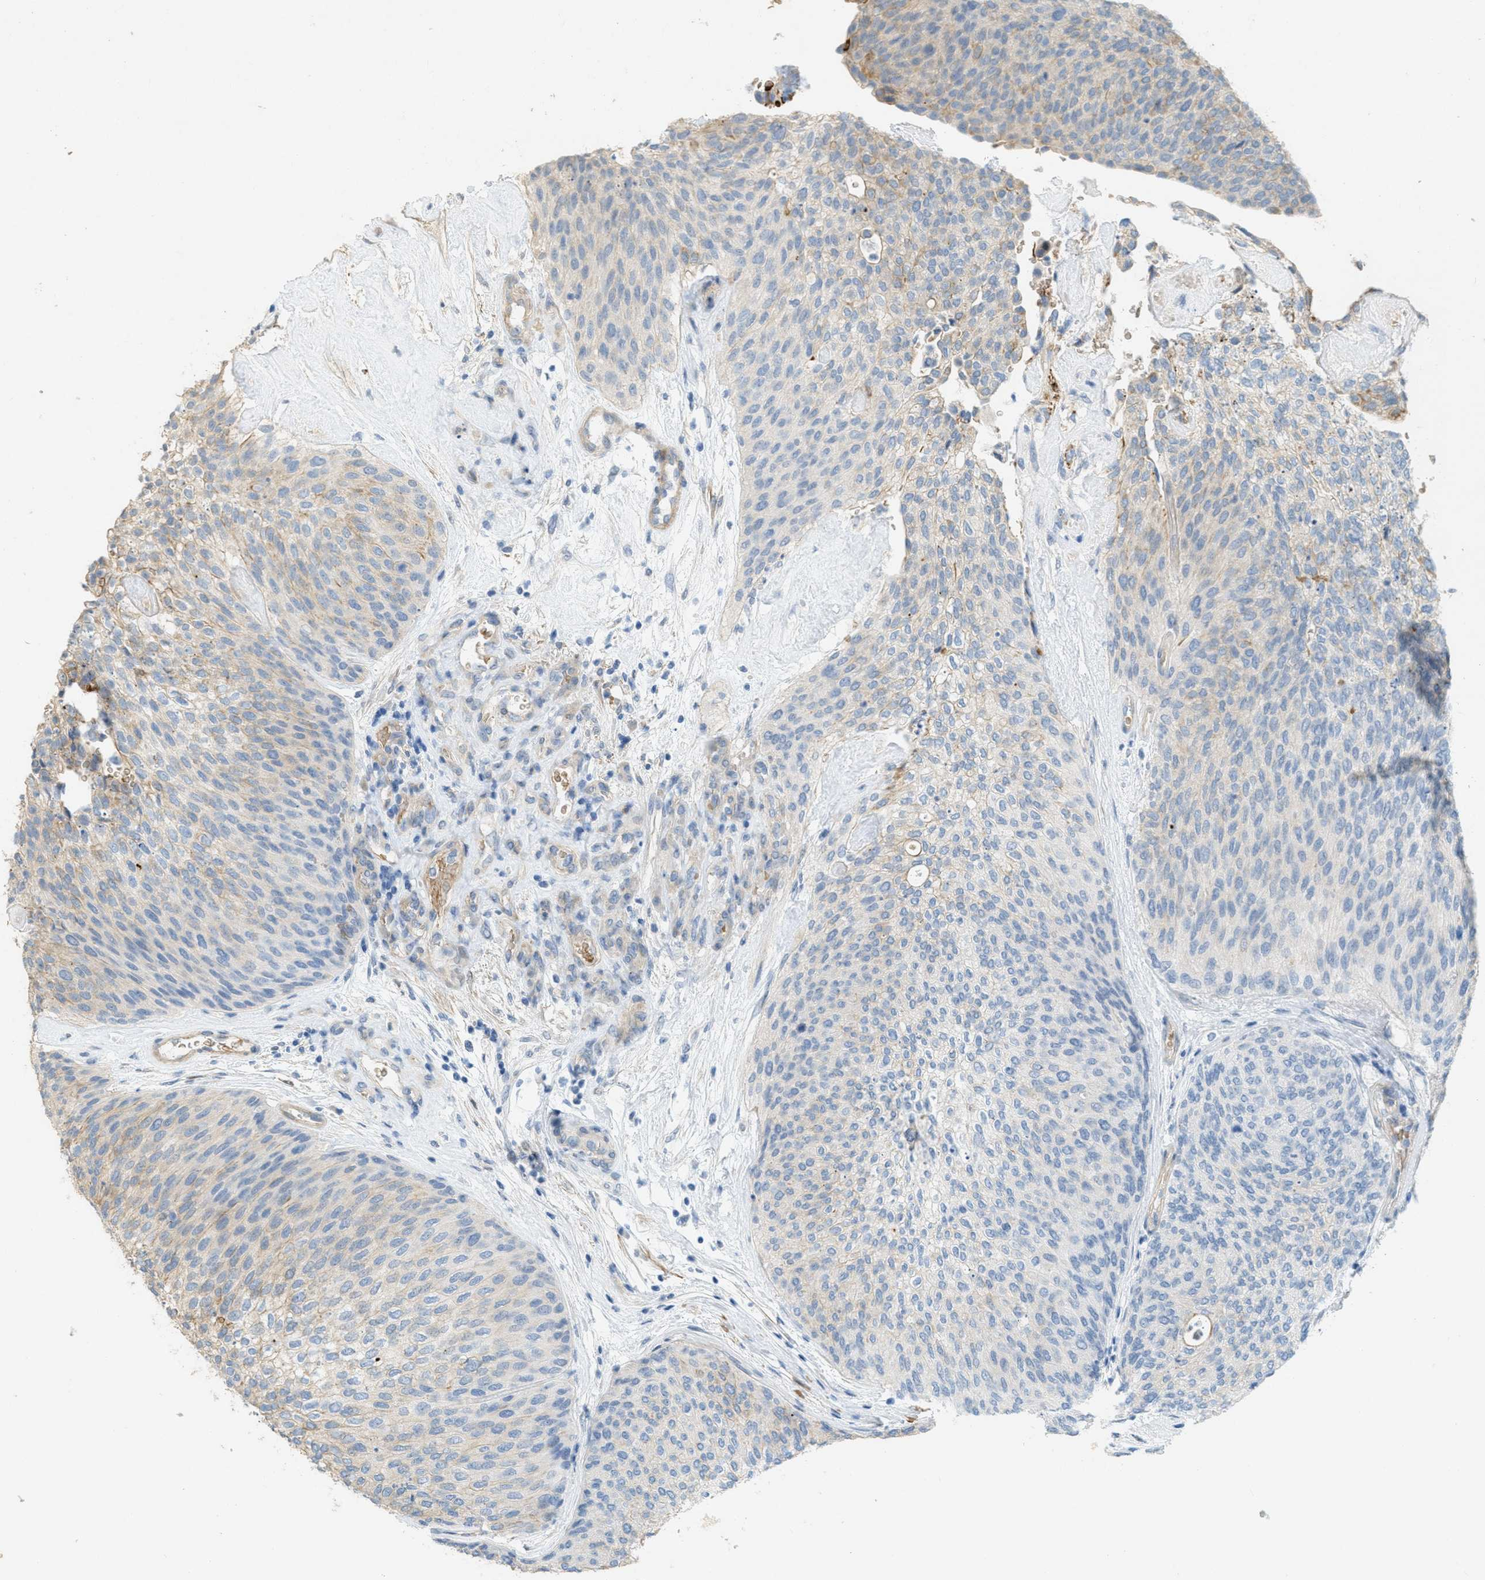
{"staining": {"intensity": "weak", "quantity": "<25%", "location": "cytoplasmic/membranous"}, "tissue": "urothelial cancer", "cell_type": "Tumor cells", "image_type": "cancer", "snomed": [{"axis": "morphology", "description": "Urothelial carcinoma, Low grade"}, {"axis": "topography", "description": "Urinary bladder"}], "caption": "Human urothelial carcinoma (low-grade) stained for a protein using IHC shows no positivity in tumor cells.", "gene": "MRS2", "patient": {"sex": "female", "age": 79}}